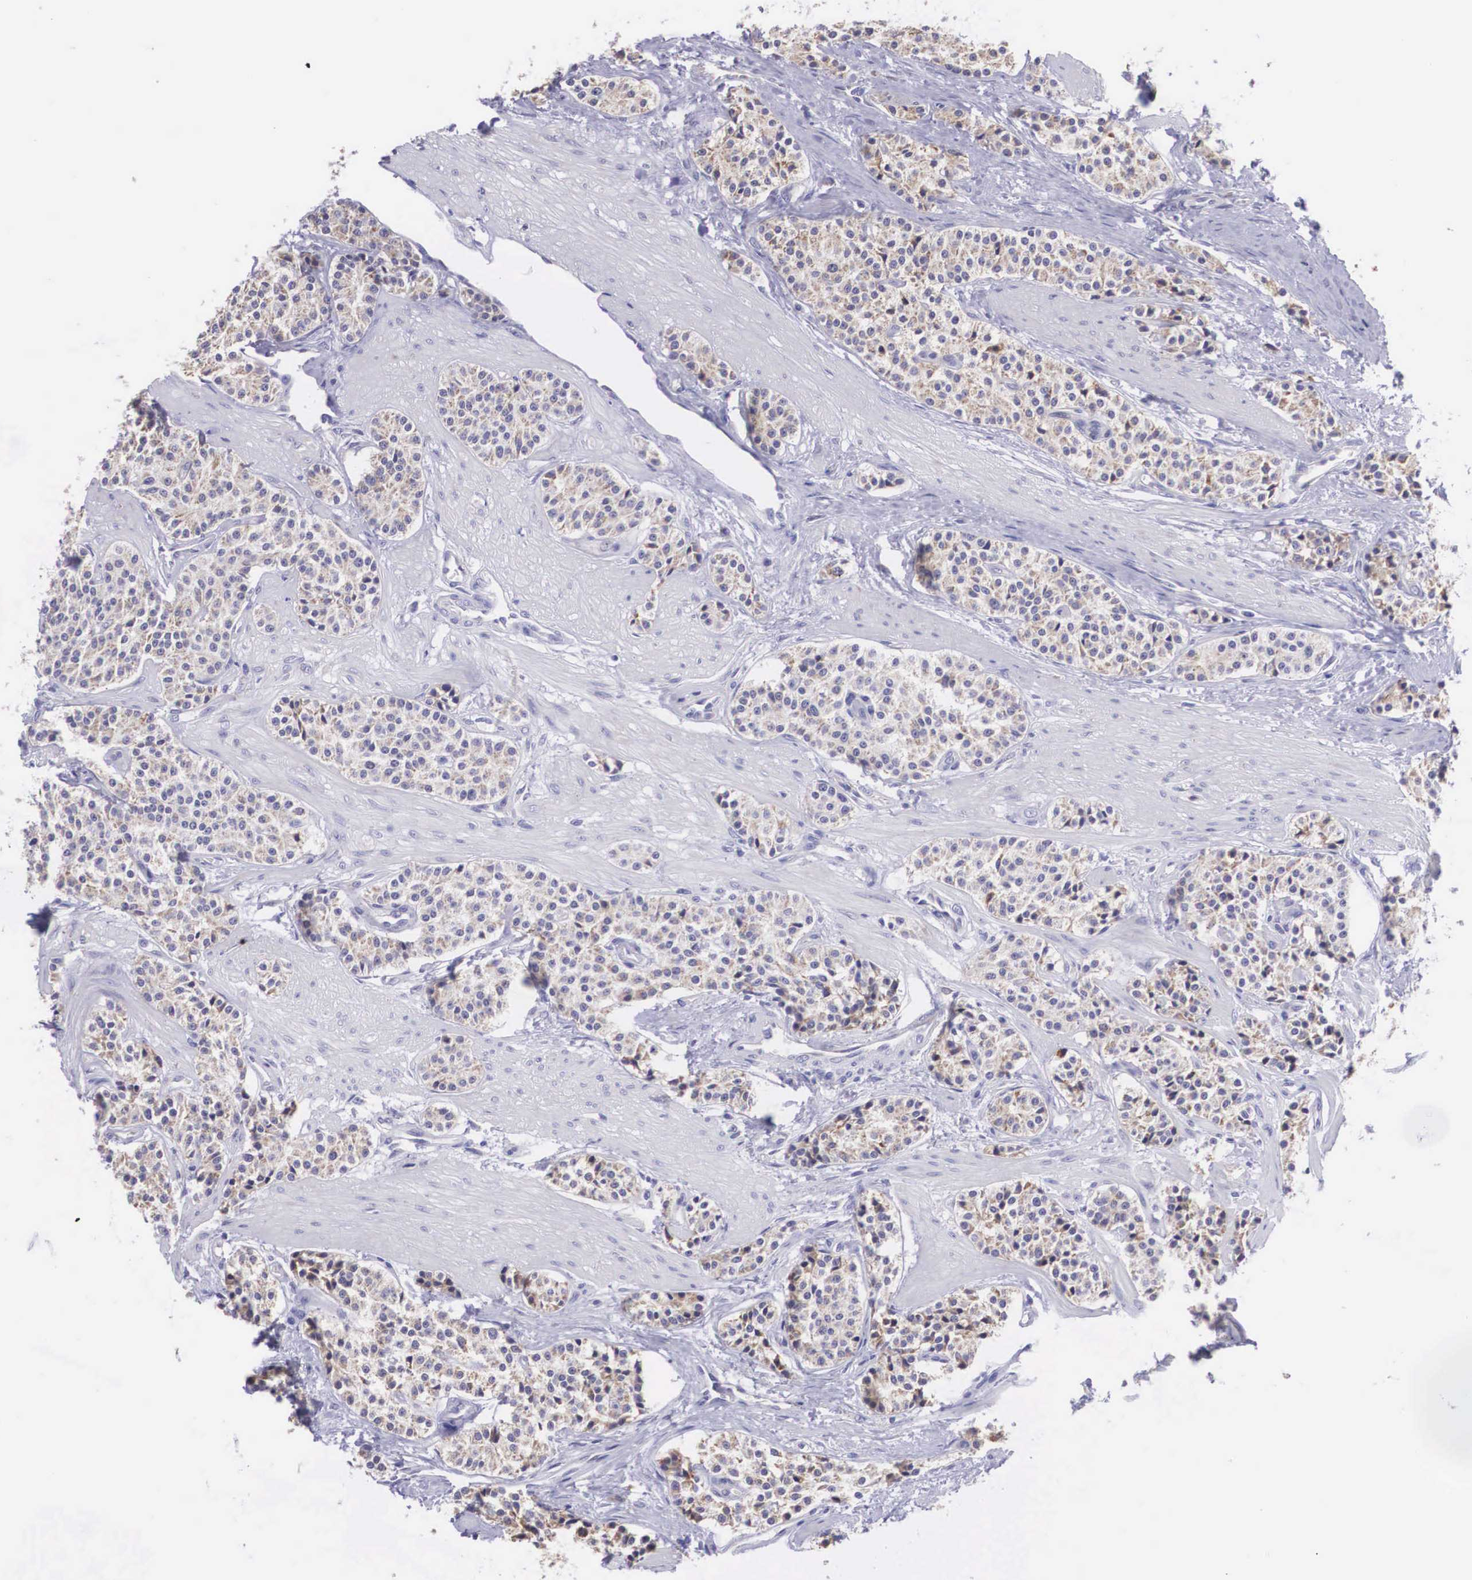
{"staining": {"intensity": "weak", "quantity": "25%-75%", "location": "cytoplasmic/membranous"}, "tissue": "carcinoid", "cell_type": "Tumor cells", "image_type": "cancer", "snomed": [{"axis": "morphology", "description": "Carcinoid, malignant, NOS"}, {"axis": "topography", "description": "Stomach"}], "caption": "Immunohistochemistry (DAB) staining of carcinoid displays weak cytoplasmic/membranous protein positivity in approximately 25%-75% of tumor cells. Nuclei are stained in blue.", "gene": "ARG2", "patient": {"sex": "female", "age": 76}}